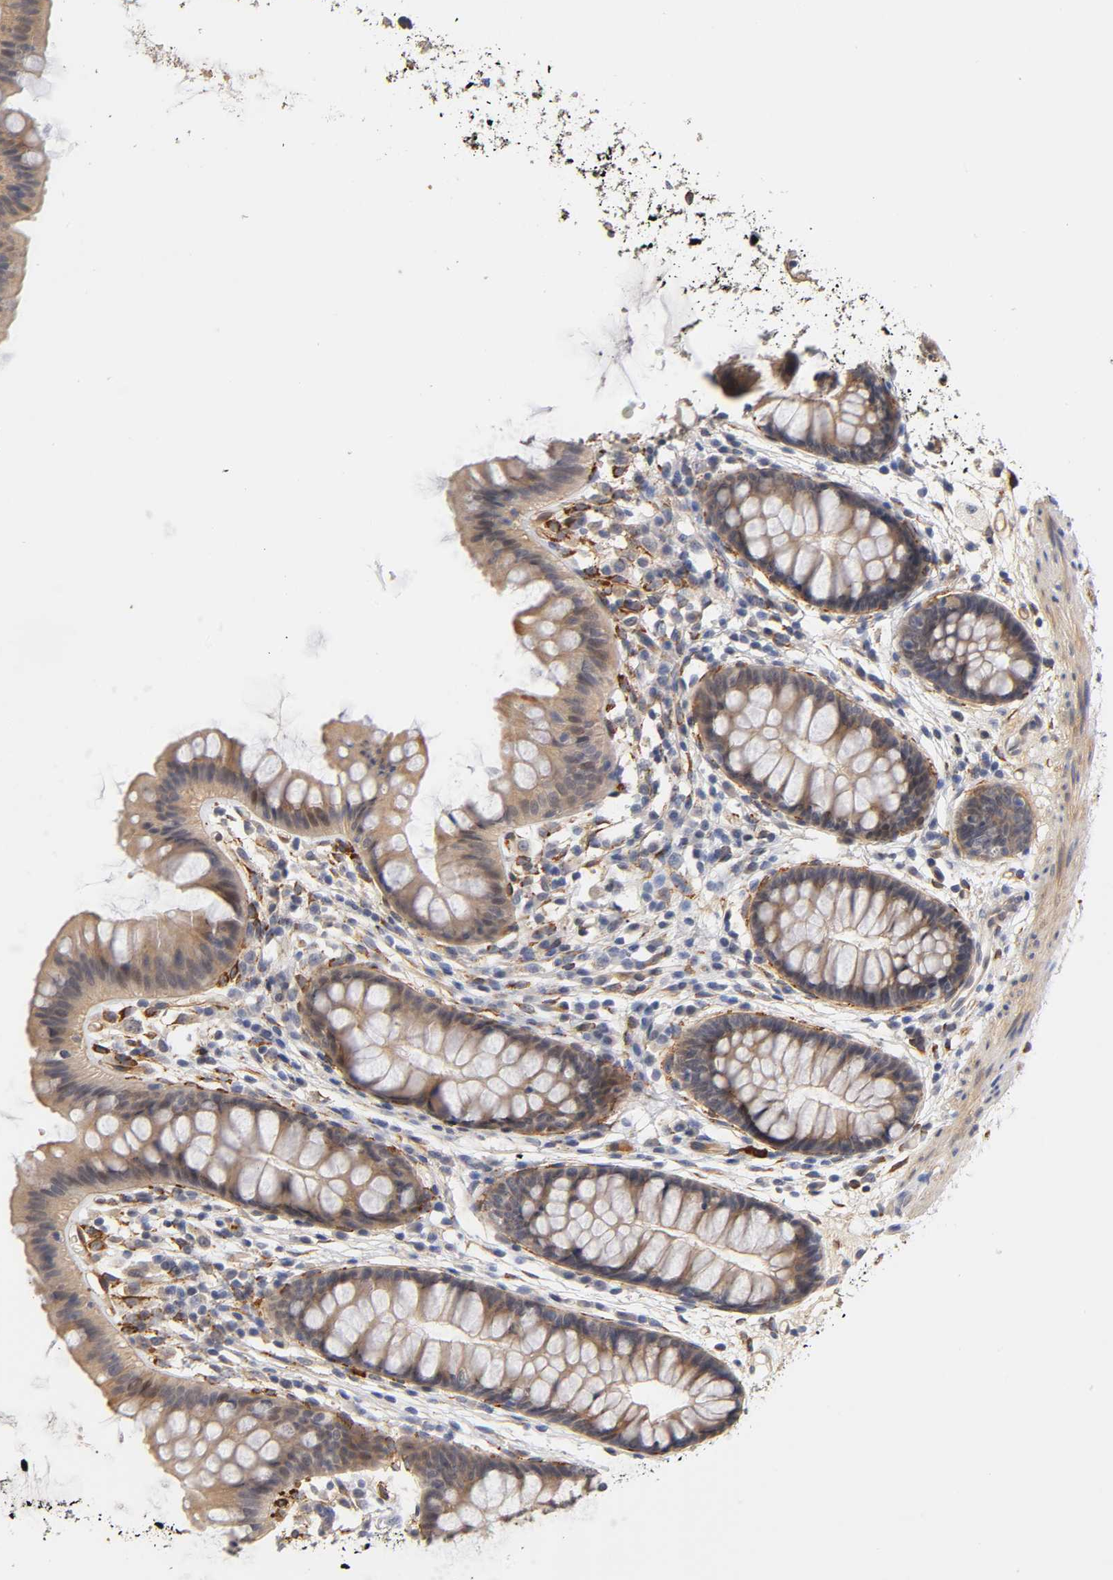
{"staining": {"intensity": "moderate", "quantity": "25%-75%", "location": "cytoplasmic/membranous"}, "tissue": "colon", "cell_type": "Endothelial cells", "image_type": "normal", "snomed": [{"axis": "morphology", "description": "Normal tissue, NOS"}, {"axis": "topography", "description": "Smooth muscle"}, {"axis": "topography", "description": "Colon"}], "caption": "A high-resolution histopathology image shows IHC staining of unremarkable colon, which shows moderate cytoplasmic/membranous expression in about 25%-75% of endothelial cells. (DAB (3,3'-diaminobenzidine) IHC, brown staining for protein, blue staining for nuclei).", "gene": "LAMB1", "patient": {"sex": "male", "age": 67}}